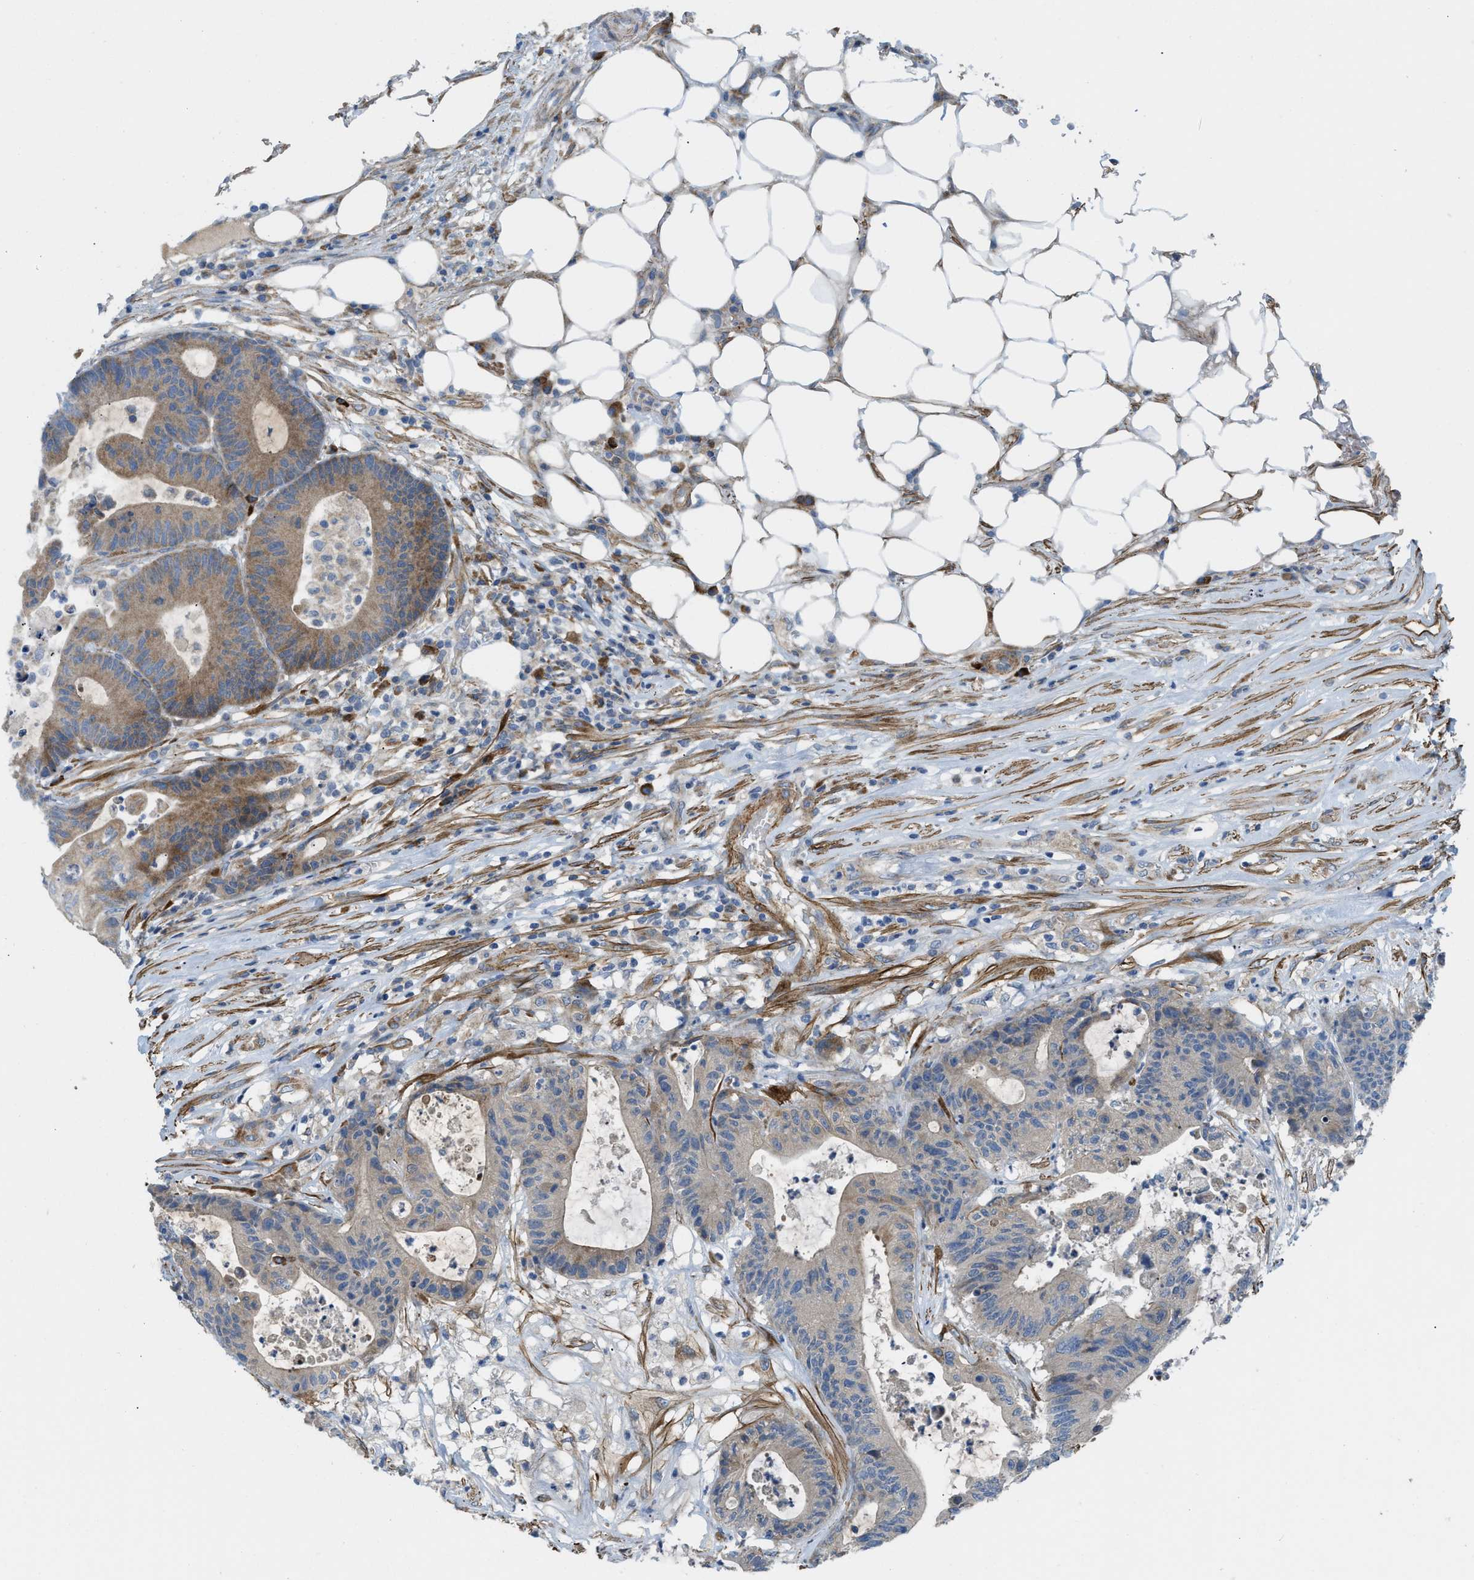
{"staining": {"intensity": "moderate", "quantity": "25%-75%", "location": "cytoplasmic/membranous"}, "tissue": "colorectal cancer", "cell_type": "Tumor cells", "image_type": "cancer", "snomed": [{"axis": "morphology", "description": "Adenocarcinoma, NOS"}, {"axis": "topography", "description": "Colon"}], "caption": "Human adenocarcinoma (colorectal) stained with a protein marker shows moderate staining in tumor cells.", "gene": "BMPR1A", "patient": {"sex": "female", "age": 84}}